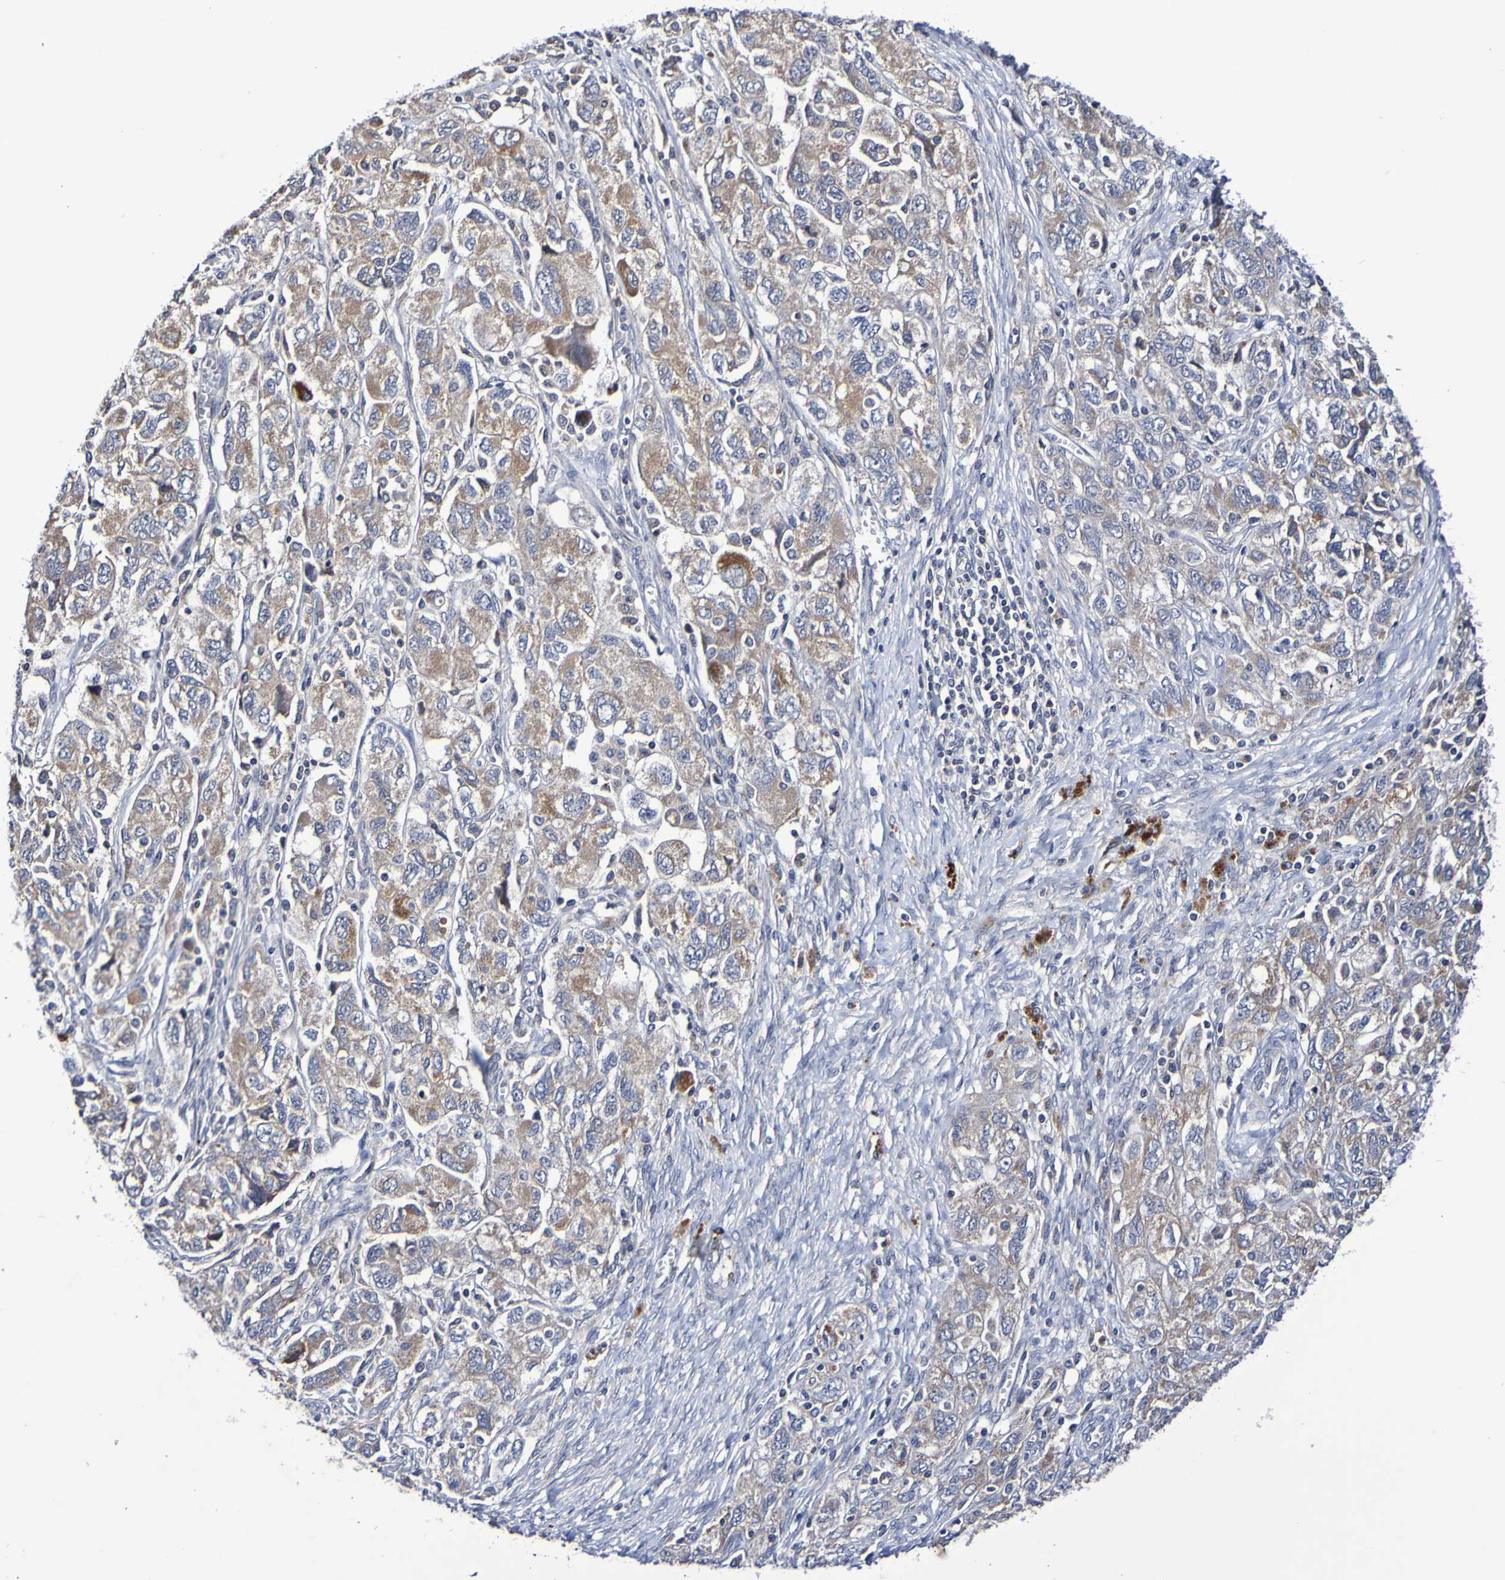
{"staining": {"intensity": "weak", "quantity": ">75%", "location": "cytoplasmic/membranous"}, "tissue": "ovarian cancer", "cell_type": "Tumor cells", "image_type": "cancer", "snomed": [{"axis": "morphology", "description": "Carcinoma, NOS"}, {"axis": "morphology", "description": "Cystadenocarcinoma, serous, NOS"}, {"axis": "topography", "description": "Ovary"}], "caption": "IHC photomicrograph of ovarian cancer (carcinoma) stained for a protein (brown), which shows low levels of weak cytoplasmic/membranous staining in about >75% of tumor cells.", "gene": "PTP4A2", "patient": {"sex": "female", "age": 69}}